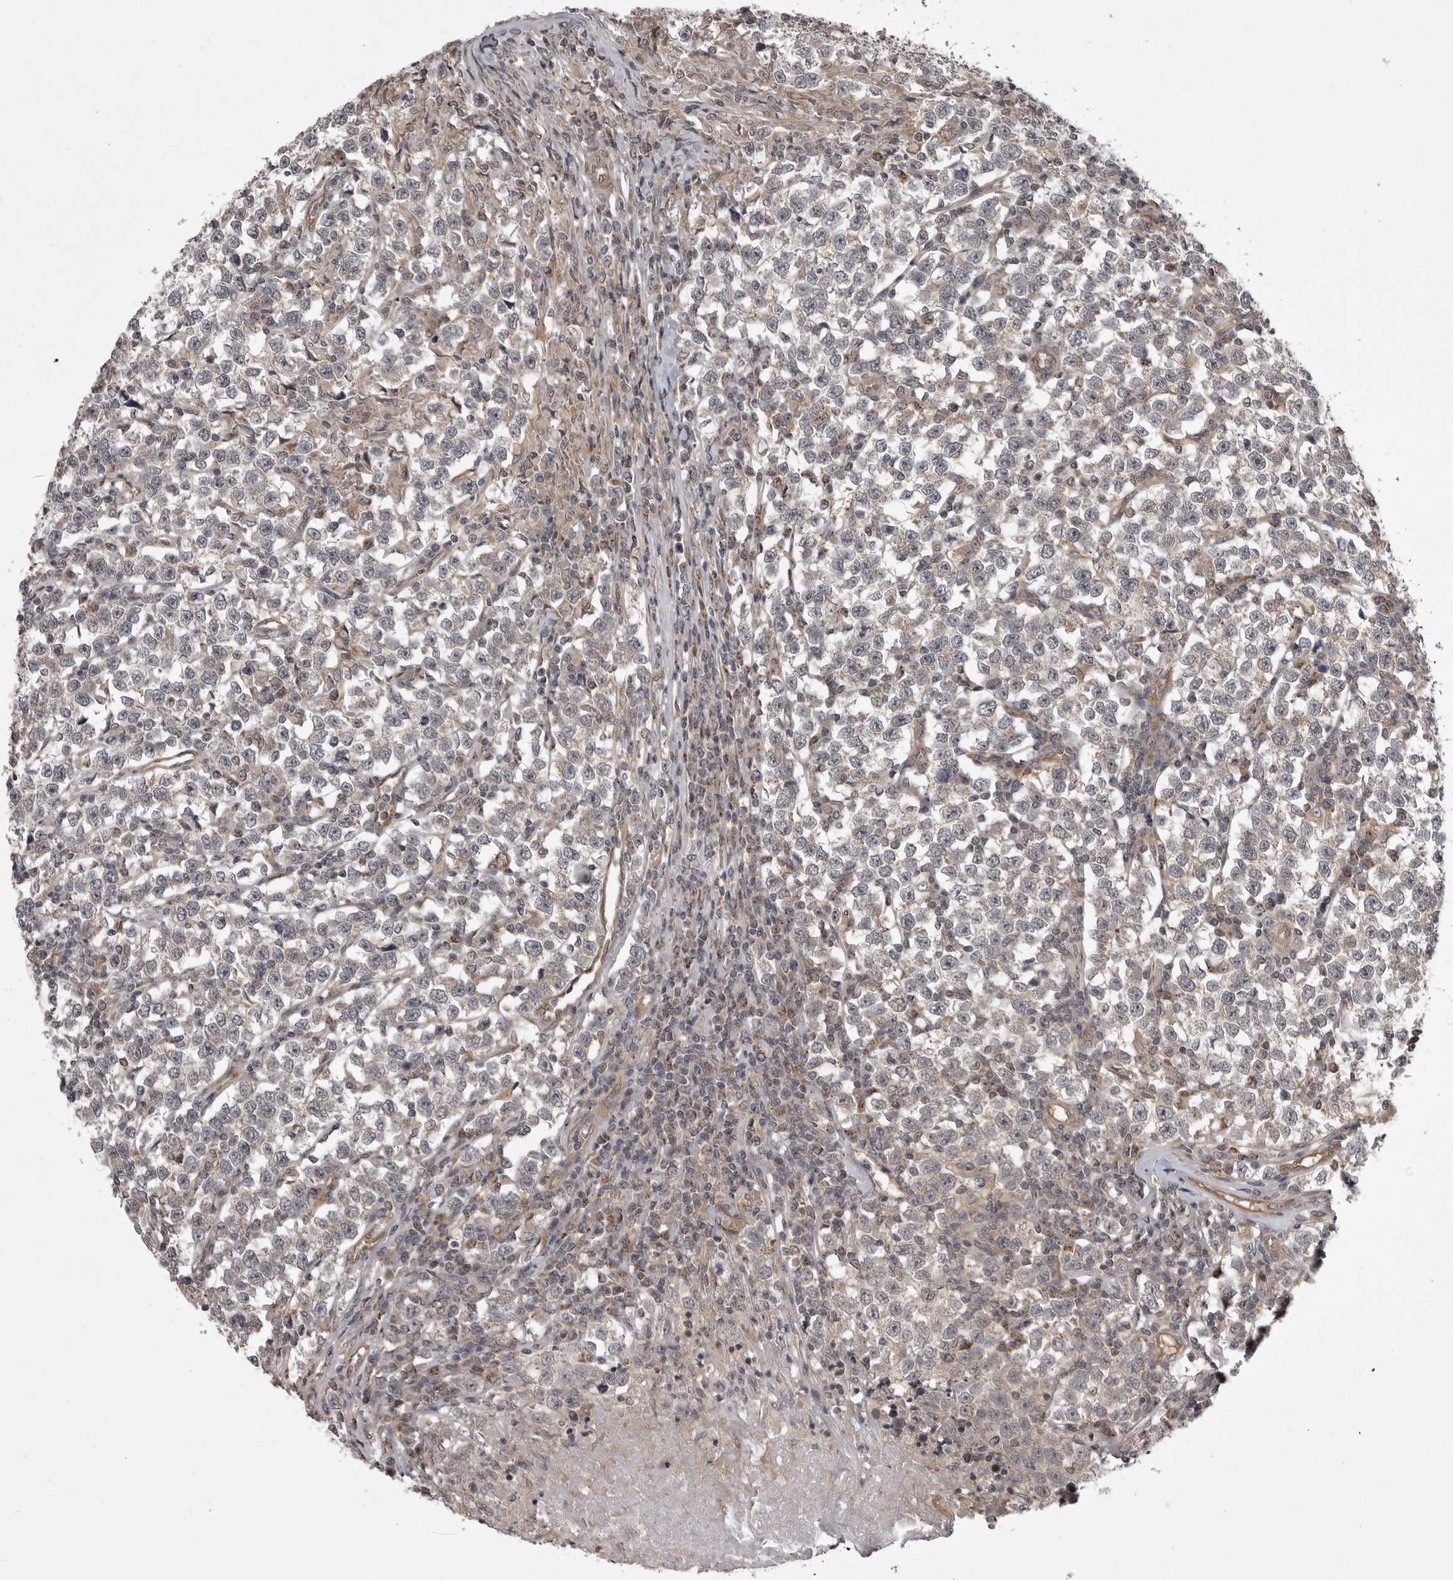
{"staining": {"intensity": "negative", "quantity": "none", "location": "none"}, "tissue": "testis cancer", "cell_type": "Tumor cells", "image_type": "cancer", "snomed": [{"axis": "morphology", "description": "Normal tissue, NOS"}, {"axis": "morphology", "description": "Seminoma, NOS"}, {"axis": "topography", "description": "Testis"}], "caption": "A histopathology image of human seminoma (testis) is negative for staining in tumor cells.", "gene": "SNX16", "patient": {"sex": "male", "age": 43}}